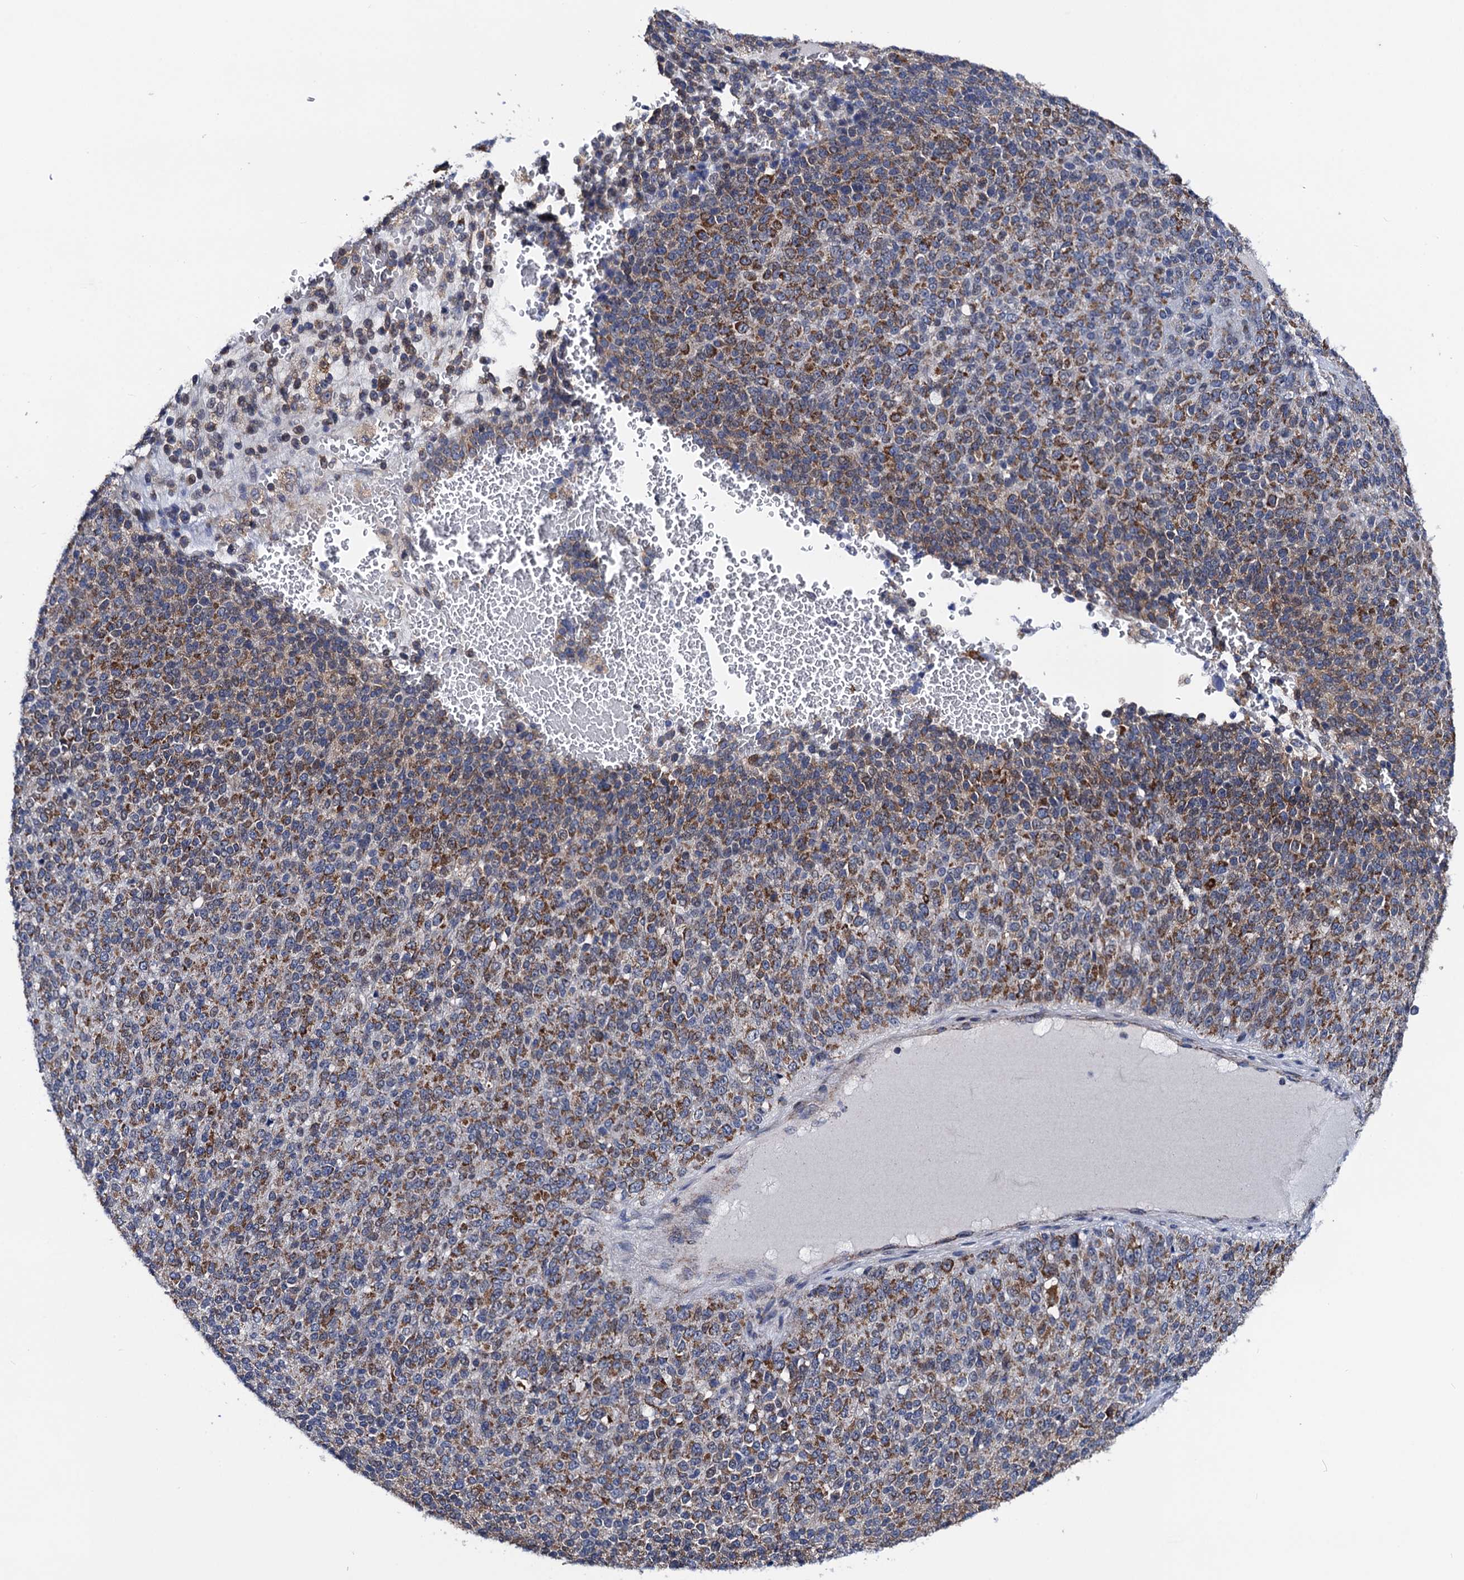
{"staining": {"intensity": "moderate", "quantity": "25%-75%", "location": "cytoplasmic/membranous"}, "tissue": "melanoma", "cell_type": "Tumor cells", "image_type": "cancer", "snomed": [{"axis": "morphology", "description": "Malignant melanoma, Metastatic site"}, {"axis": "topography", "description": "Brain"}], "caption": "Human malignant melanoma (metastatic site) stained for a protein (brown) displays moderate cytoplasmic/membranous positive expression in approximately 25%-75% of tumor cells.", "gene": "PTCD3", "patient": {"sex": "female", "age": 56}}